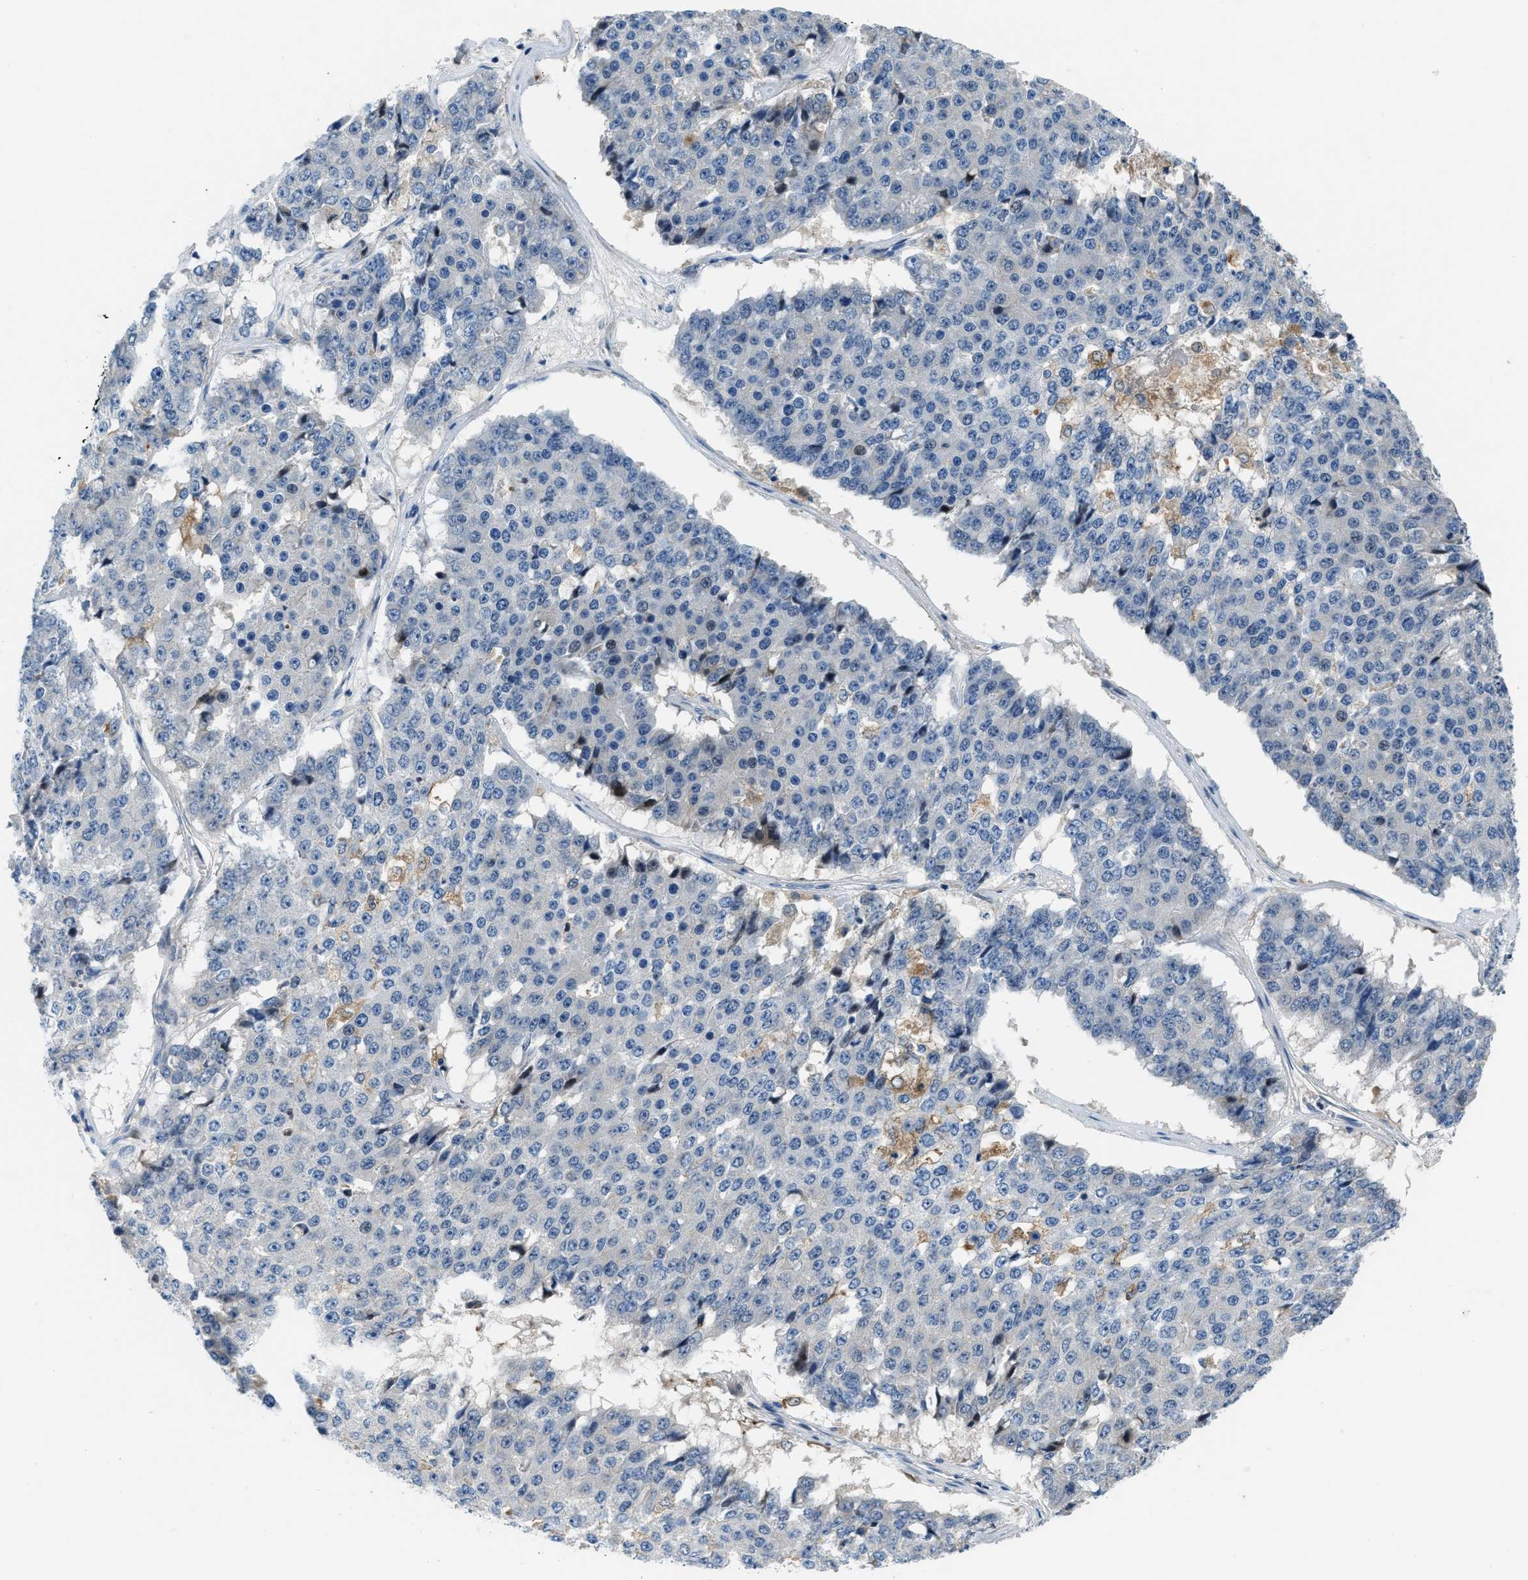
{"staining": {"intensity": "negative", "quantity": "none", "location": "none"}, "tissue": "pancreatic cancer", "cell_type": "Tumor cells", "image_type": "cancer", "snomed": [{"axis": "morphology", "description": "Adenocarcinoma, NOS"}, {"axis": "topography", "description": "Pancreas"}], "caption": "IHC micrograph of pancreatic cancer stained for a protein (brown), which reveals no staining in tumor cells.", "gene": "PFKP", "patient": {"sex": "male", "age": 50}}